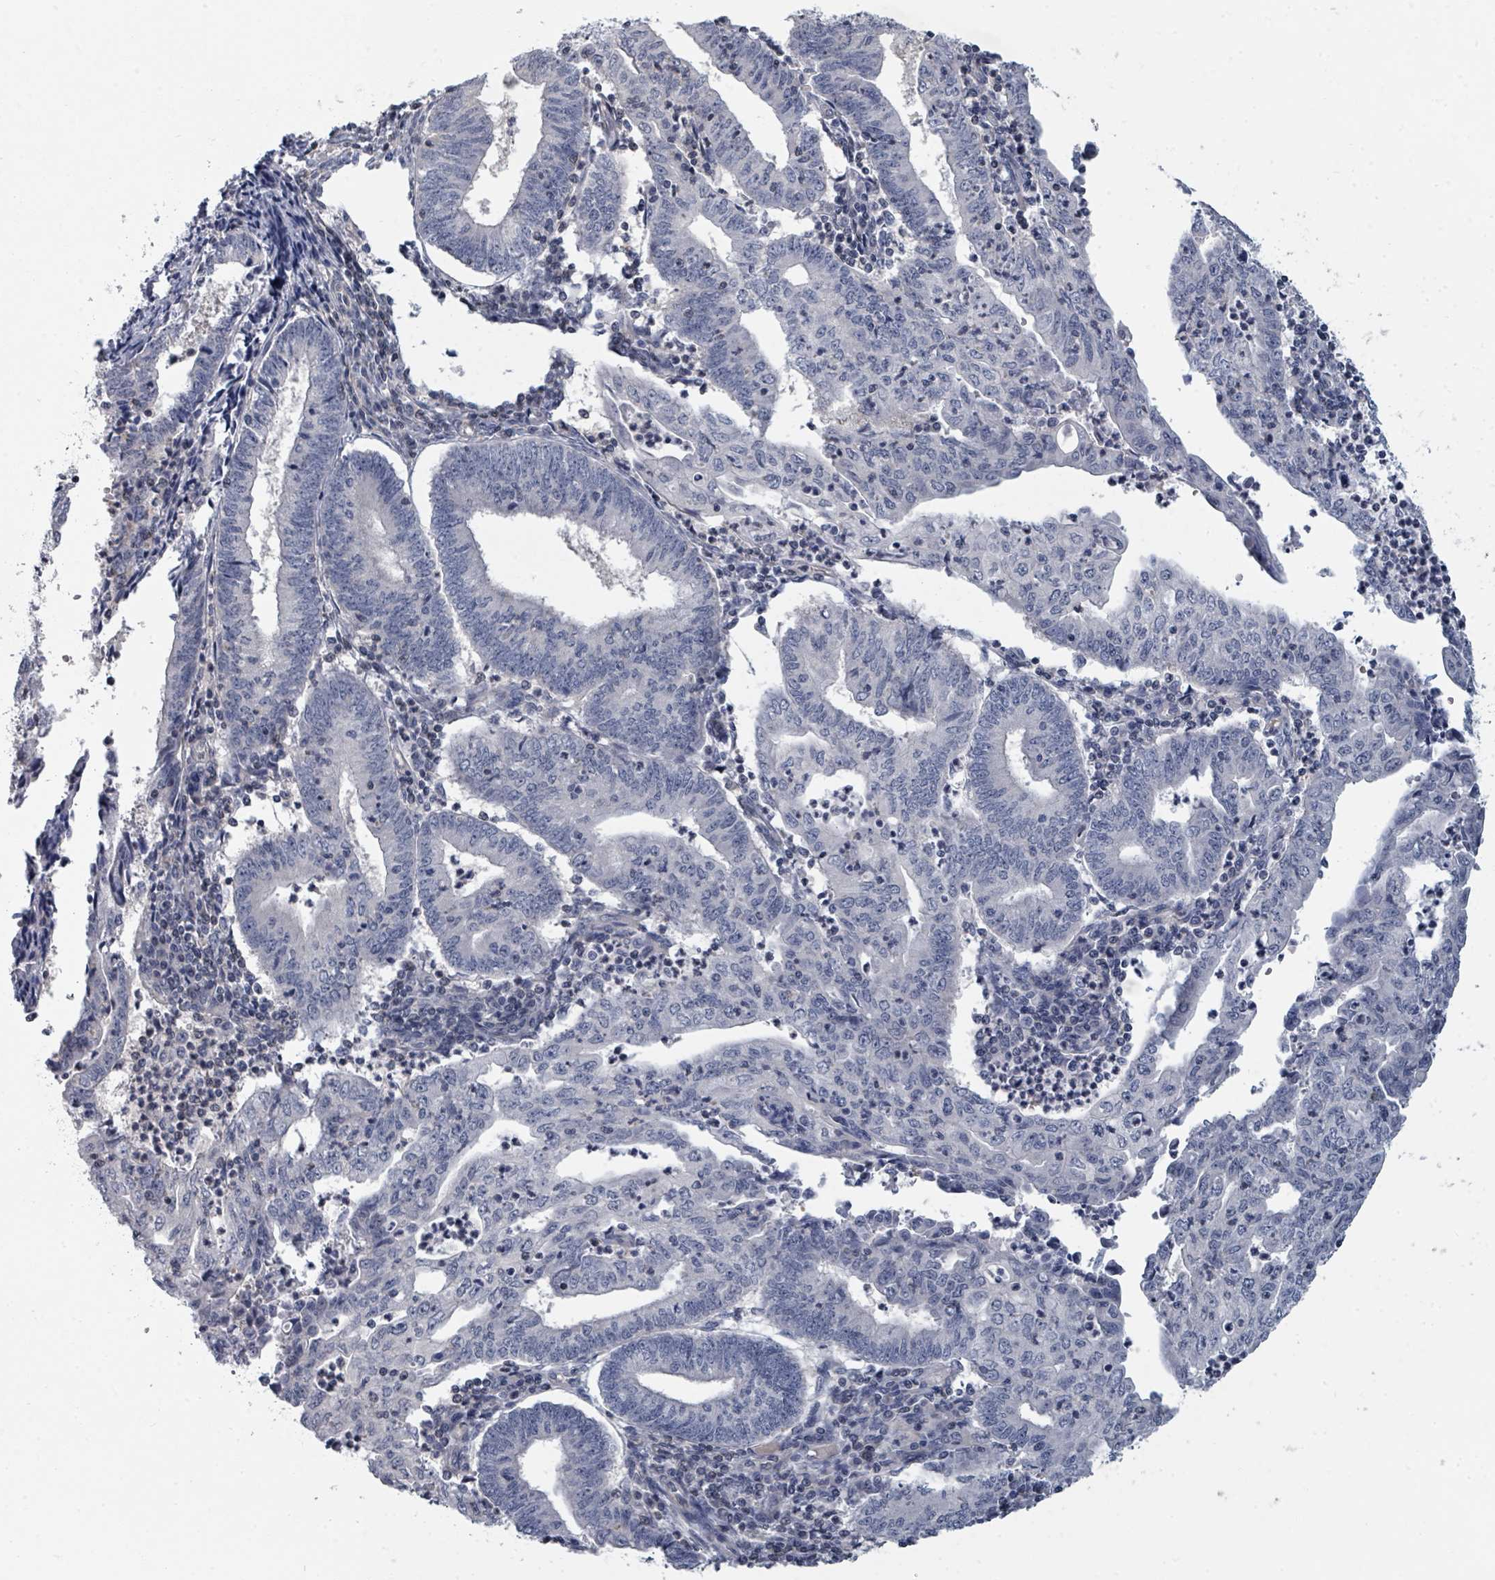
{"staining": {"intensity": "negative", "quantity": "none", "location": "none"}, "tissue": "endometrial cancer", "cell_type": "Tumor cells", "image_type": "cancer", "snomed": [{"axis": "morphology", "description": "Adenocarcinoma, NOS"}, {"axis": "topography", "description": "Endometrium"}], "caption": "A micrograph of human endometrial cancer is negative for staining in tumor cells. (DAB (3,3'-diaminobenzidine) IHC visualized using brightfield microscopy, high magnification).", "gene": "SLC25A45", "patient": {"sex": "female", "age": 60}}